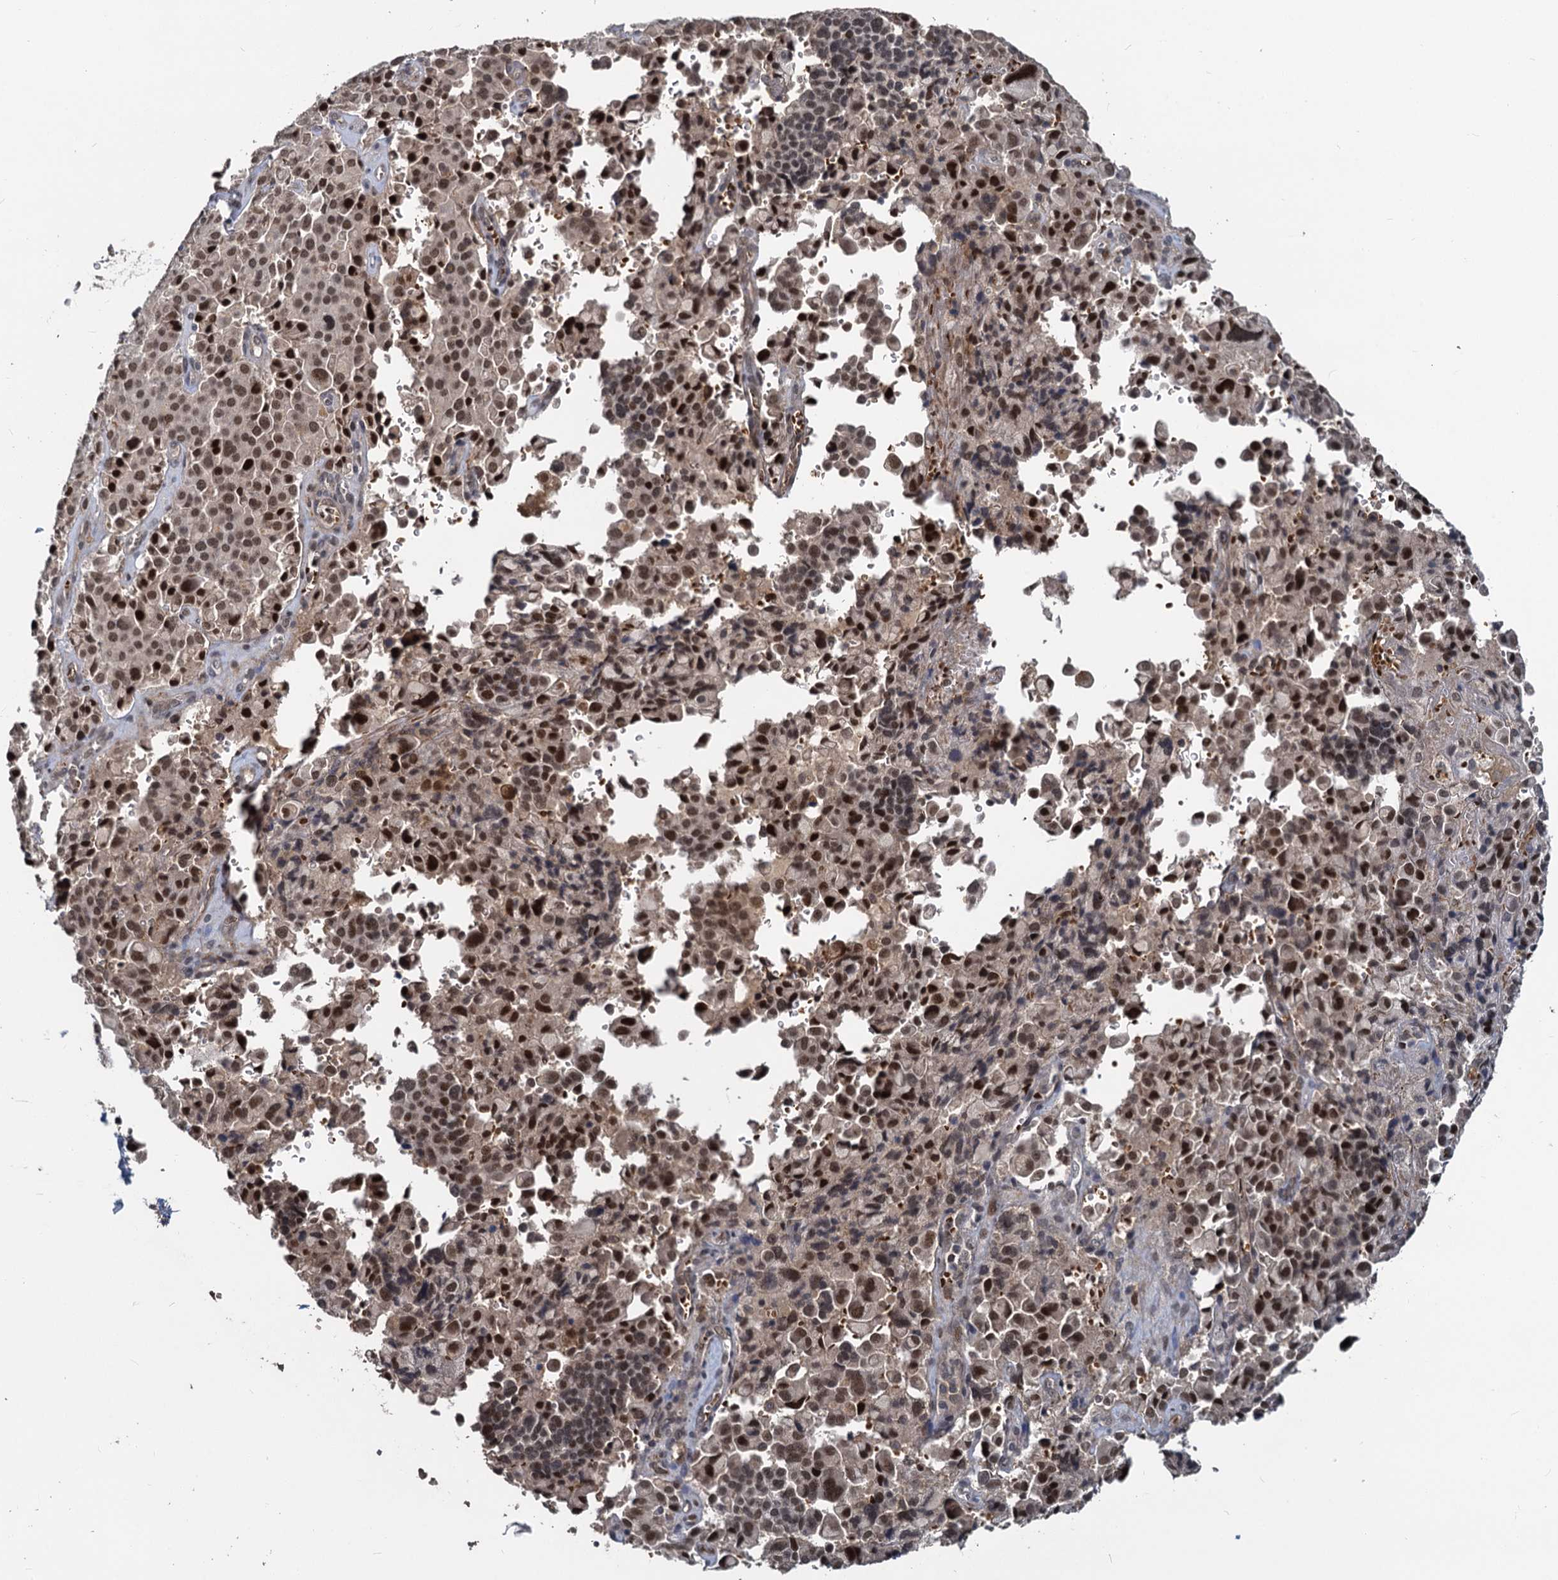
{"staining": {"intensity": "moderate", "quantity": ">75%", "location": "nuclear"}, "tissue": "pancreatic cancer", "cell_type": "Tumor cells", "image_type": "cancer", "snomed": [{"axis": "morphology", "description": "Adenocarcinoma, NOS"}, {"axis": "topography", "description": "Pancreas"}], "caption": "IHC micrograph of adenocarcinoma (pancreatic) stained for a protein (brown), which reveals medium levels of moderate nuclear positivity in about >75% of tumor cells.", "gene": "FANCI", "patient": {"sex": "male", "age": 65}}